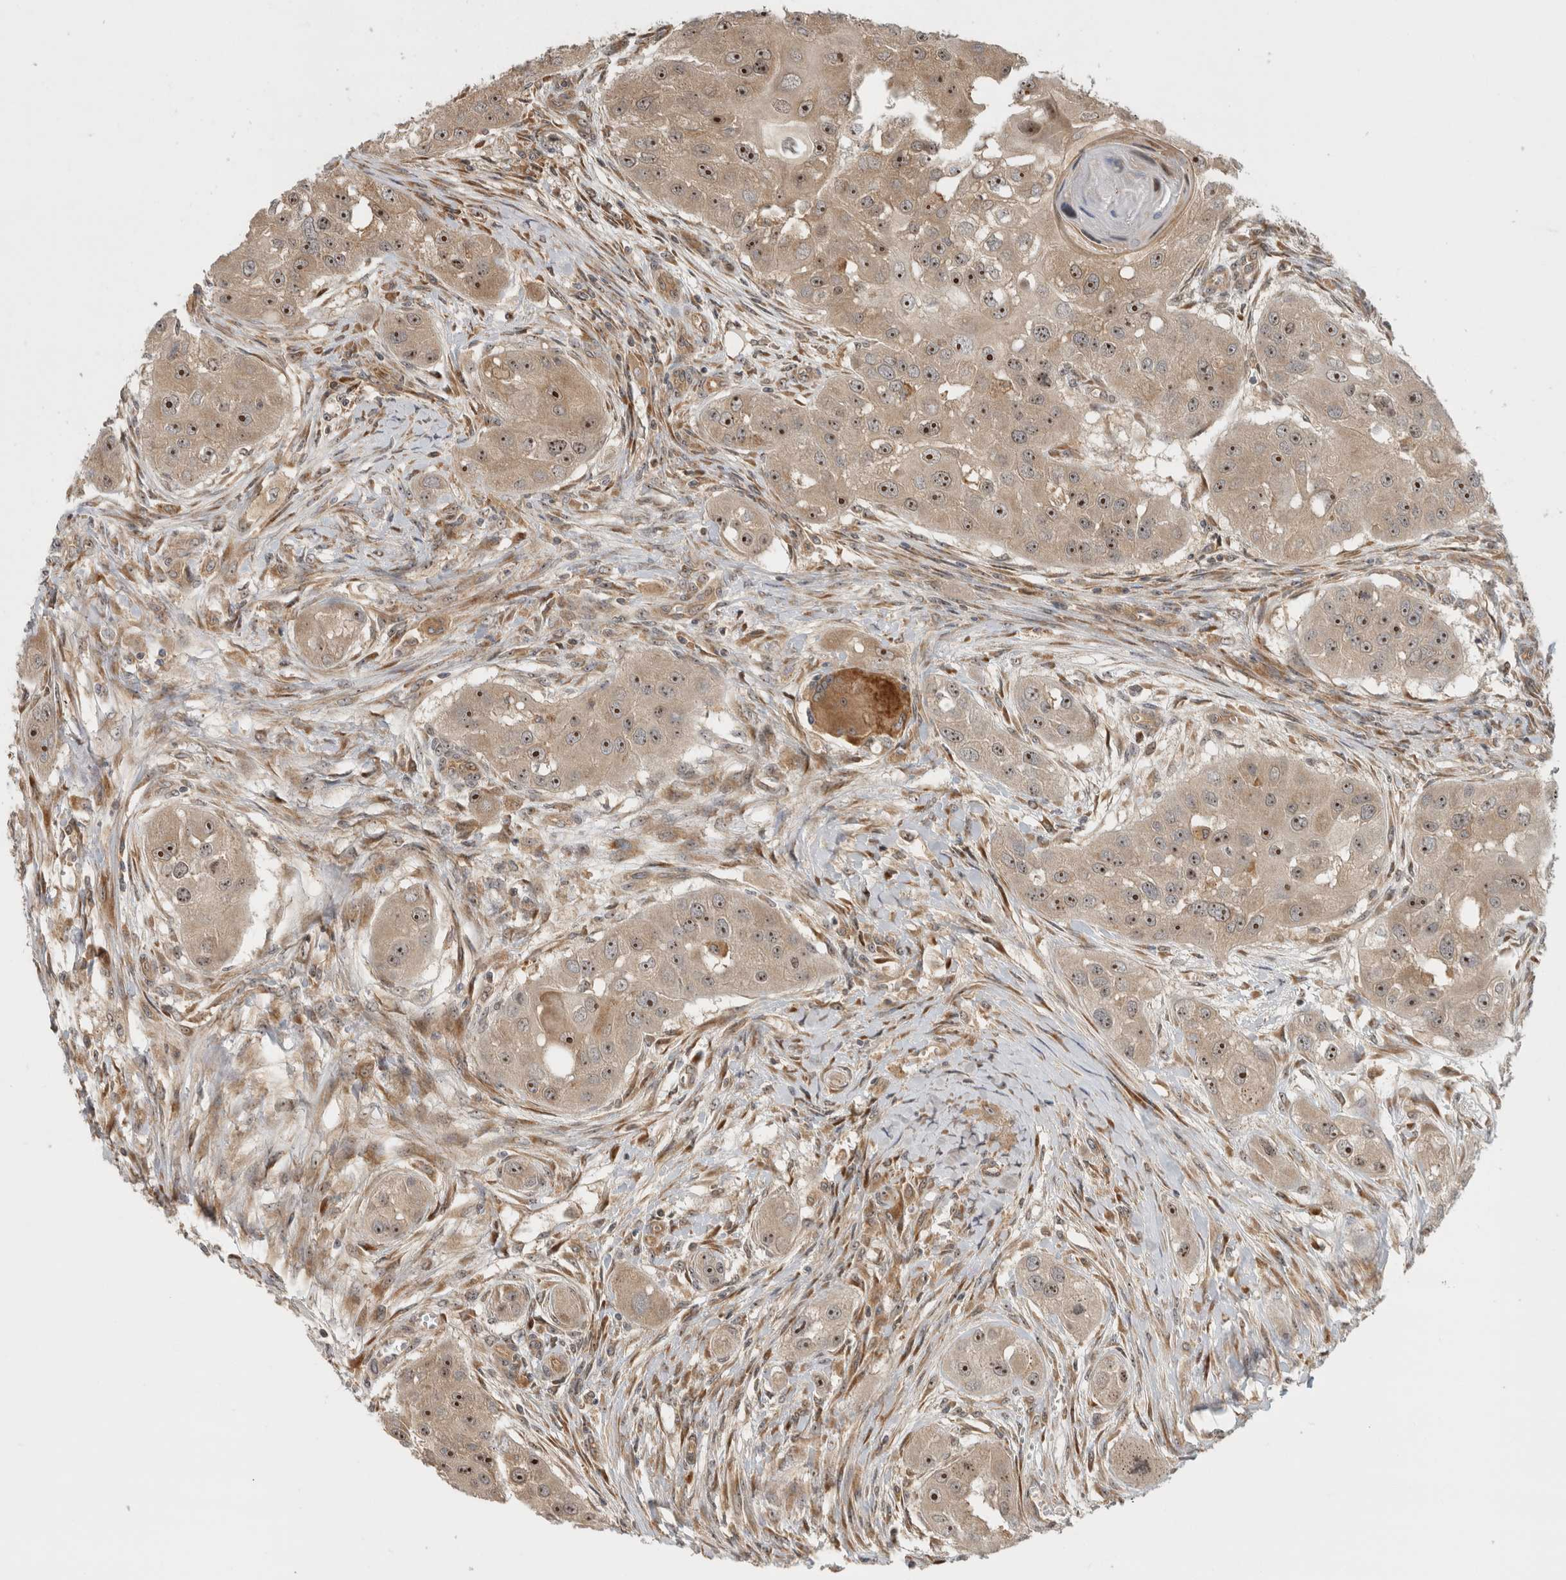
{"staining": {"intensity": "strong", "quantity": ">75%", "location": "cytoplasmic/membranous,nuclear"}, "tissue": "head and neck cancer", "cell_type": "Tumor cells", "image_type": "cancer", "snomed": [{"axis": "morphology", "description": "Normal tissue, NOS"}, {"axis": "morphology", "description": "Squamous cell carcinoma, NOS"}, {"axis": "topography", "description": "Skeletal muscle"}, {"axis": "topography", "description": "Head-Neck"}], "caption": "Approximately >75% of tumor cells in human head and neck cancer (squamous cell carcinoma) show strong cytoplasmic/membranous and nuclear protein positivity as visualized by brown immunohistochemical staining.", "gene": "WASF2", "patient": {"sex": "male", "age": 51}}